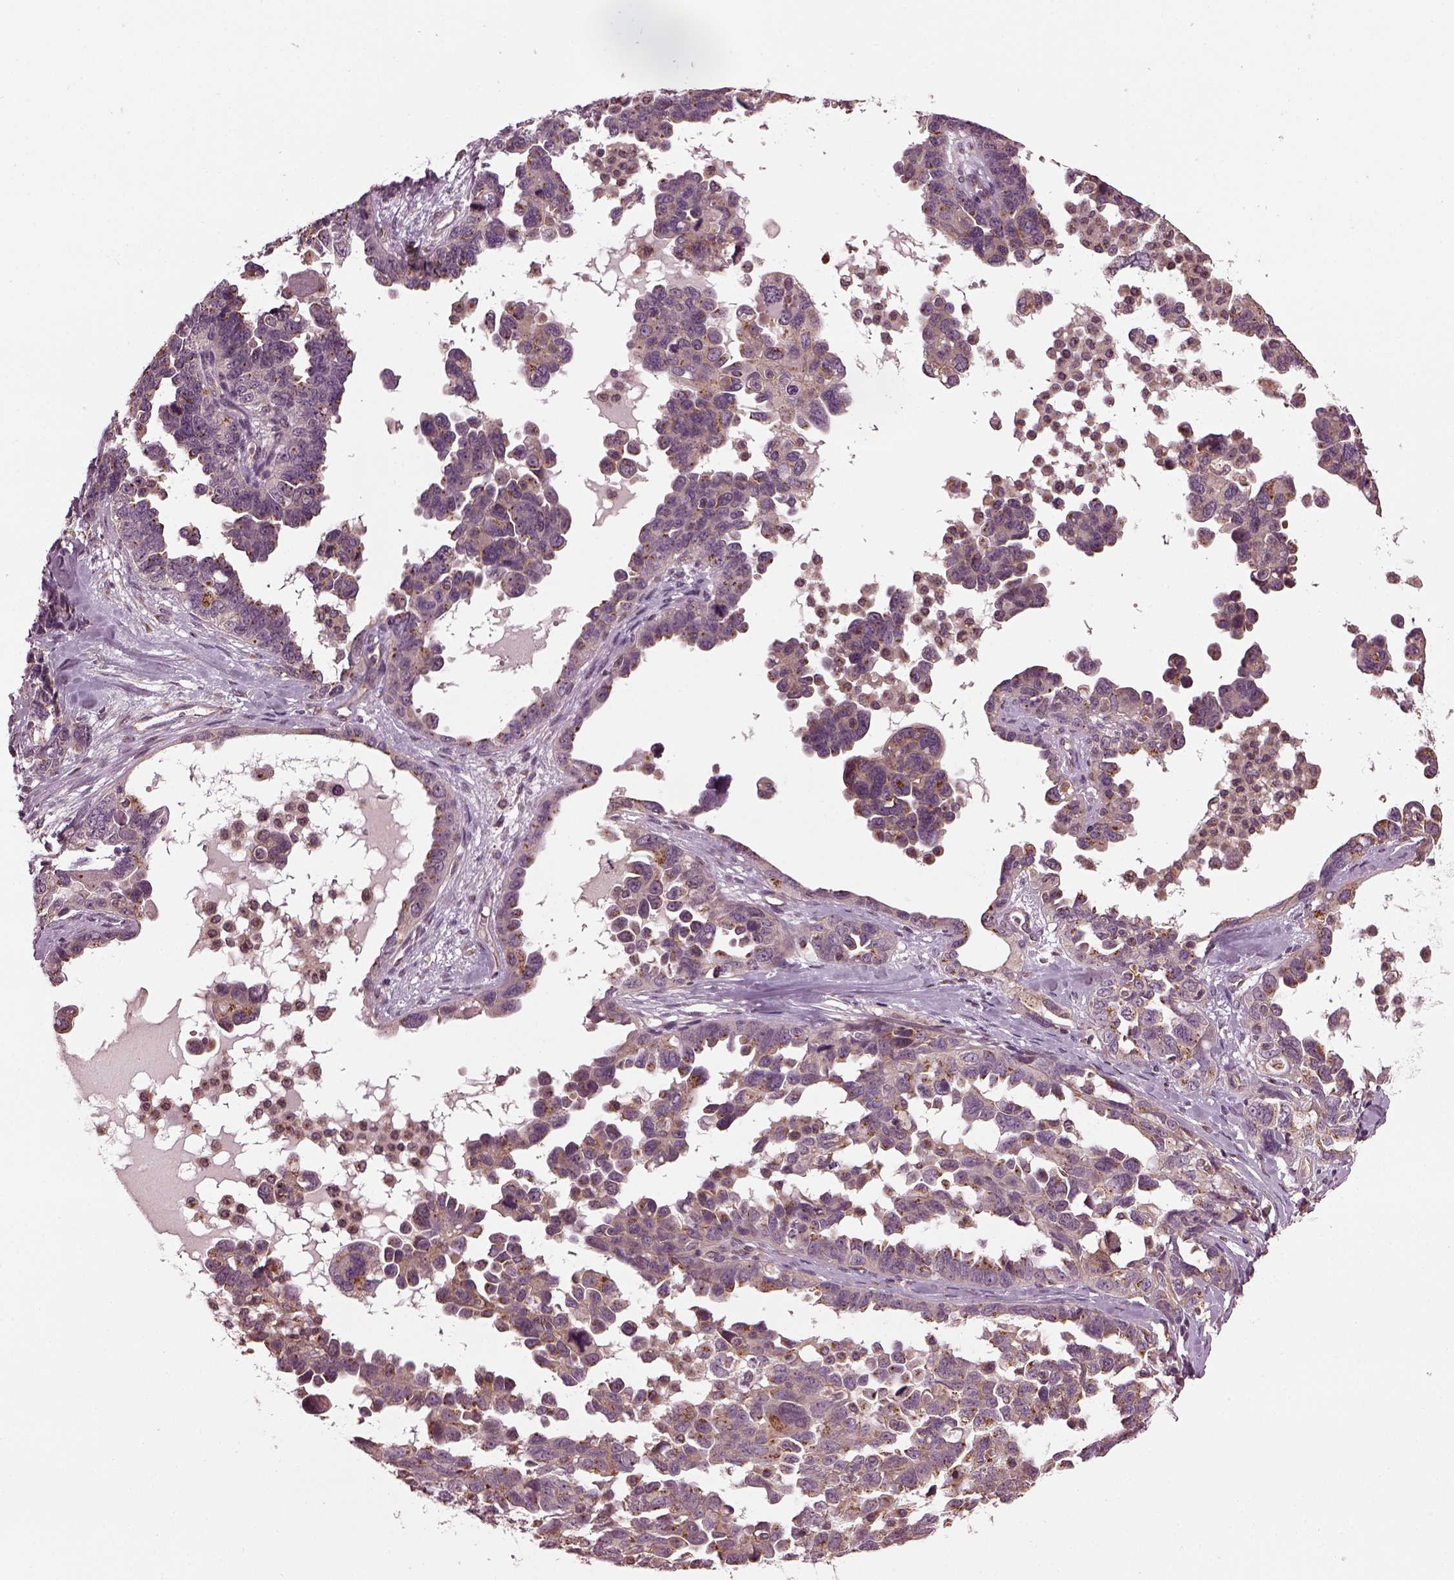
{"staining": {"intensity": "moderate", "quantity": "25%-75%", "location": "cytoplasmic/membranous"}, "tissue": "ovarian cancer", "cell_type": "Tumor cells", "image_type": "cancer", "snomed": [{"axis": "morphology", "description": "Cystadenocarcinoma, serous, NOS"}, {"axis": "topography", "description": "Ovary"}], "caption": "Tumor cells show medium levels of moderate cytoplasmic/membranous staining in approximately 25%-75% of cells in ovarian serous cystadenocarcinoma. The staining is performed using DAB (3,3'-diaminobenzidine) brown chromogen to label protein expression. The nuclei are counter-stained blue using hematoxylin.", "gene": "RUFY3", "patient": {"sex": "female", "age": 69}}